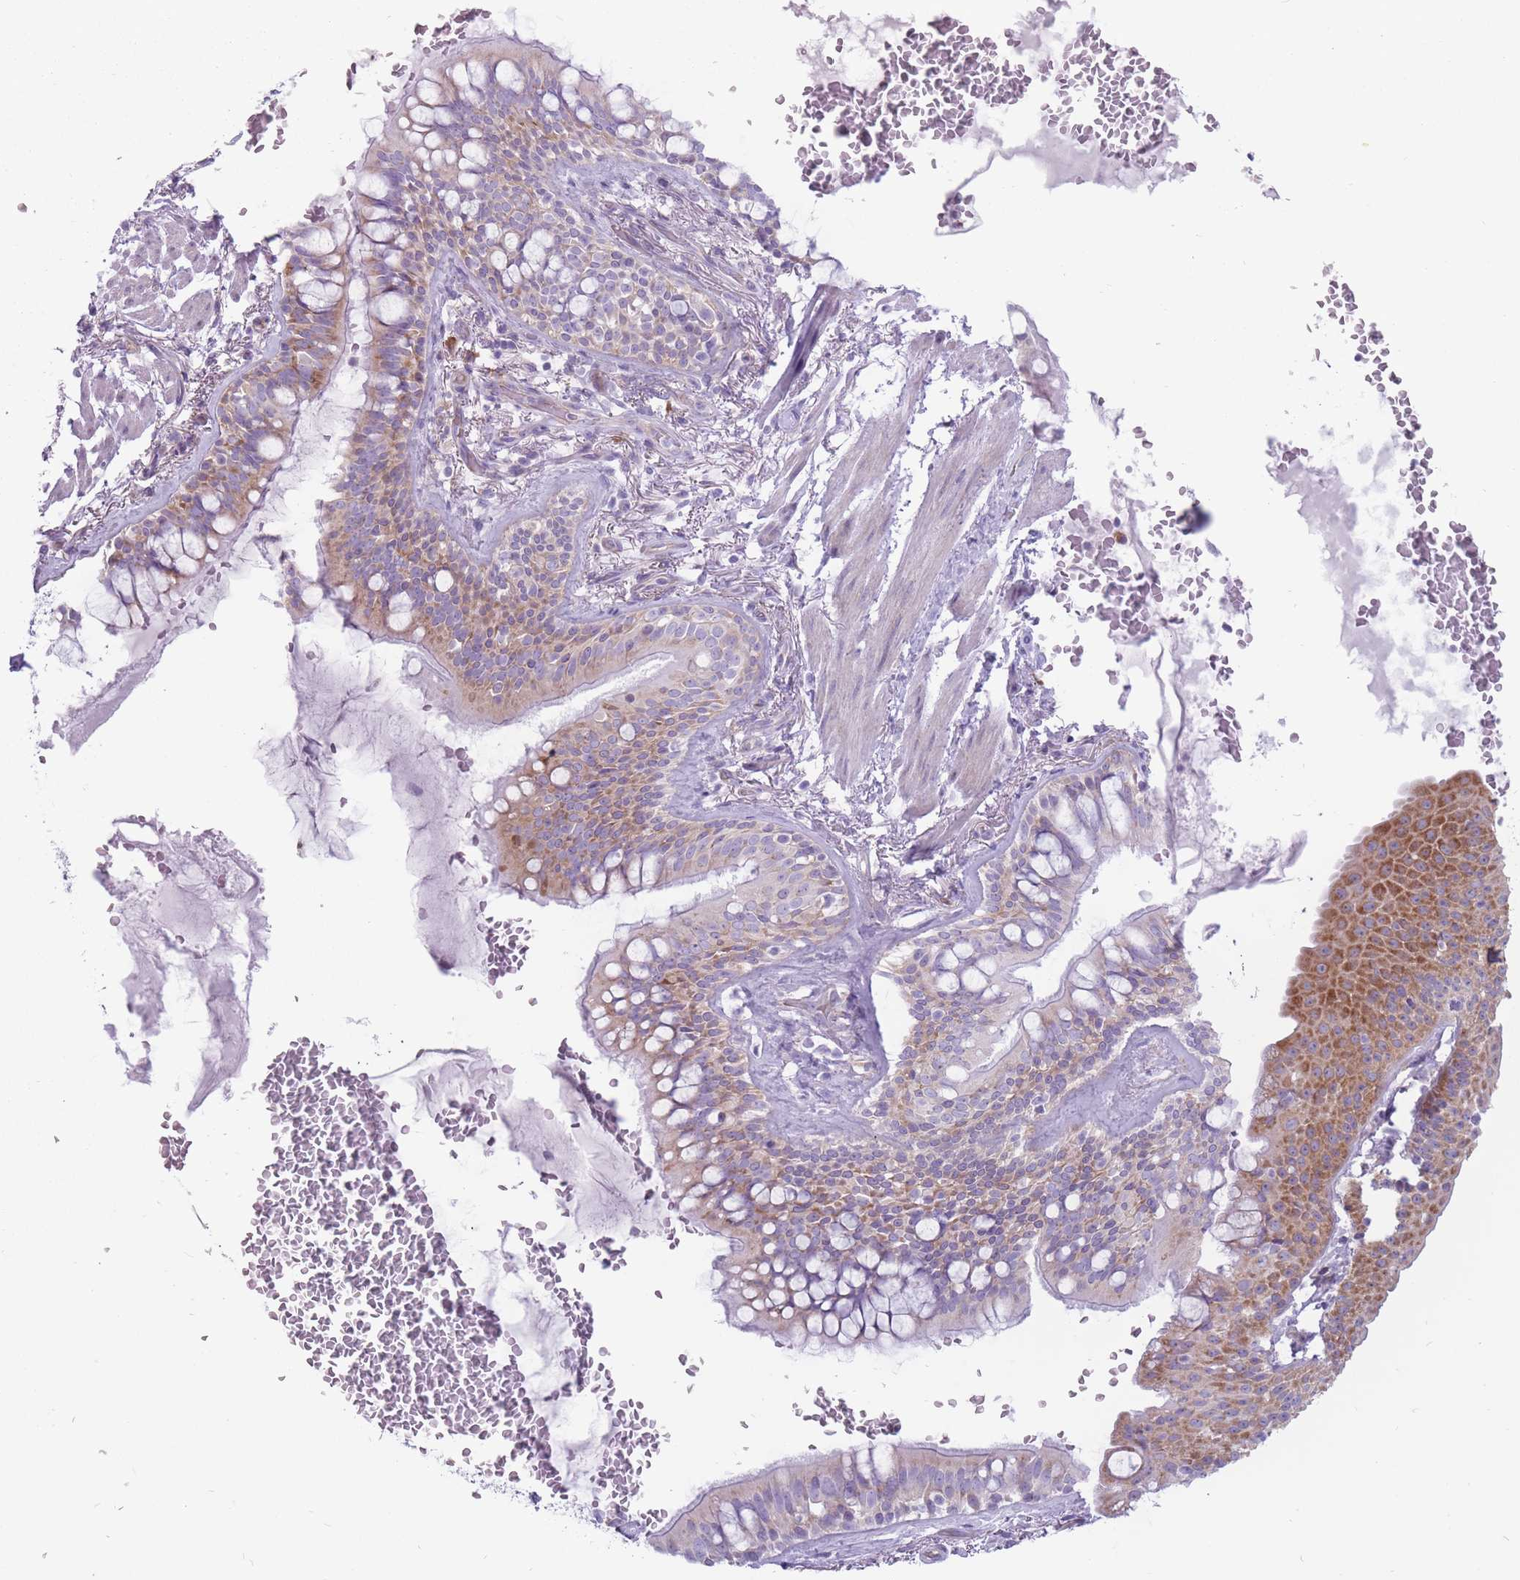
{"staining": {"intensity": "moderate", "quantity": ">75%", "location": "cytoplasmic/membranous"}, "tissue": "bronchus", "cell_type": "Respiratory epithelial cells", "image_type": "normal", "snomed": [{"axis": "morphology", "description": "Normal tissue, NOS"}, {"axis": "topography", "description": "Bronchus"}], "caption": "Benign bronchus reveals moderate cytoplasmic/membranous staining in about >75% of respiratory epithelial cells, visualized by immunohistochemistry.", "gene": "RPL18", "patient": {"sex": "male", "age": 70}}